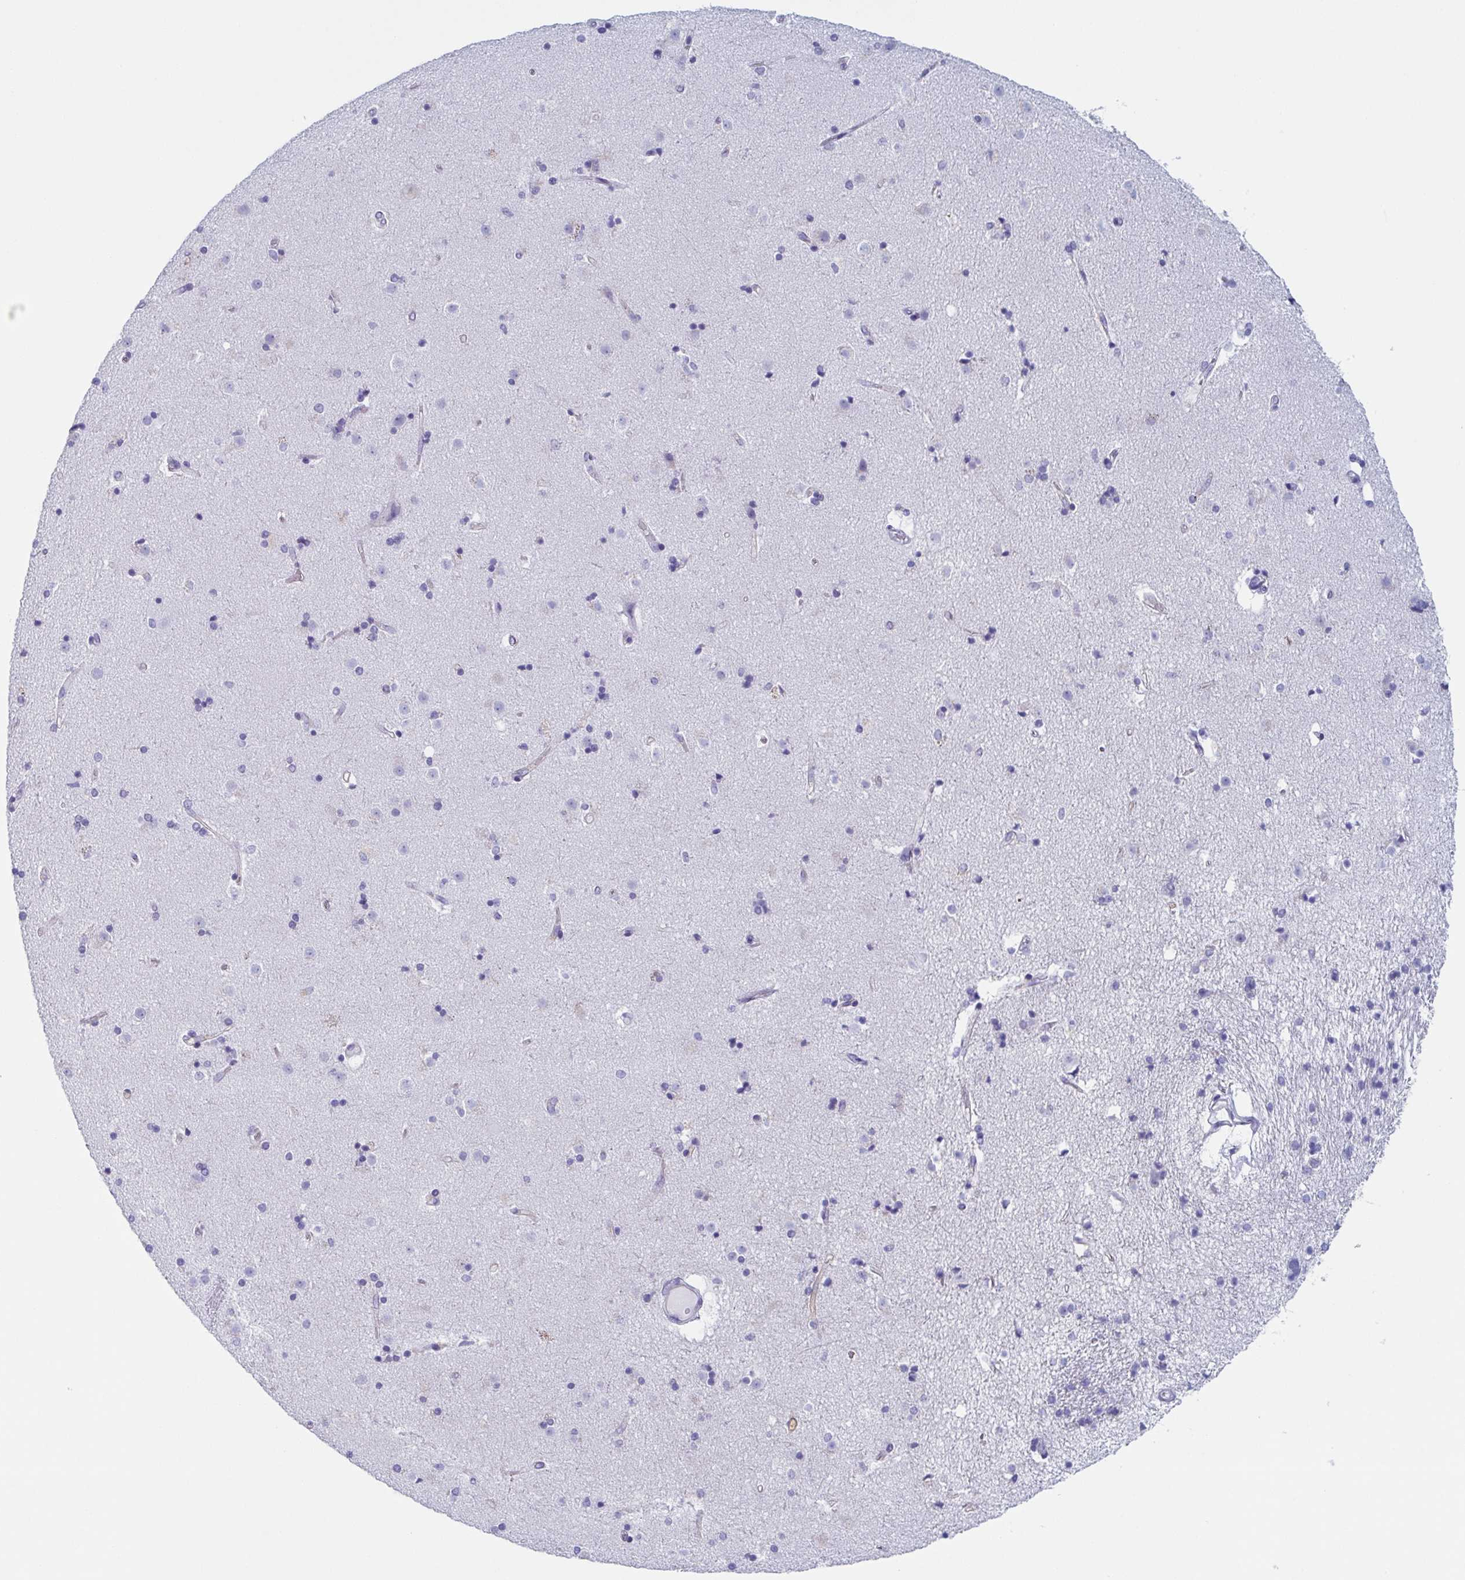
{"staining": {"intensity": "negative", "quantity": "none", "location": "none"}, "tissue": "caudate", "cell_type": "Glial cells", "image_type": "normal", "snomed": [{"axis": "morphology", "description": "Normal tissue, NOS"}, {"axis": "topography", "description": "Lateral ventricle wall"}], "caption": "DAB (3,3'-diaminobenzidine) immunohistochemical staining of unremarkable caudate exhibits no significant positivity in glial cells. (DAB (3,3'-diaminobenzidine) IHC, high magnification).", "gene": "LYRM2", "patient": {"sex": "female", "age": 71}}